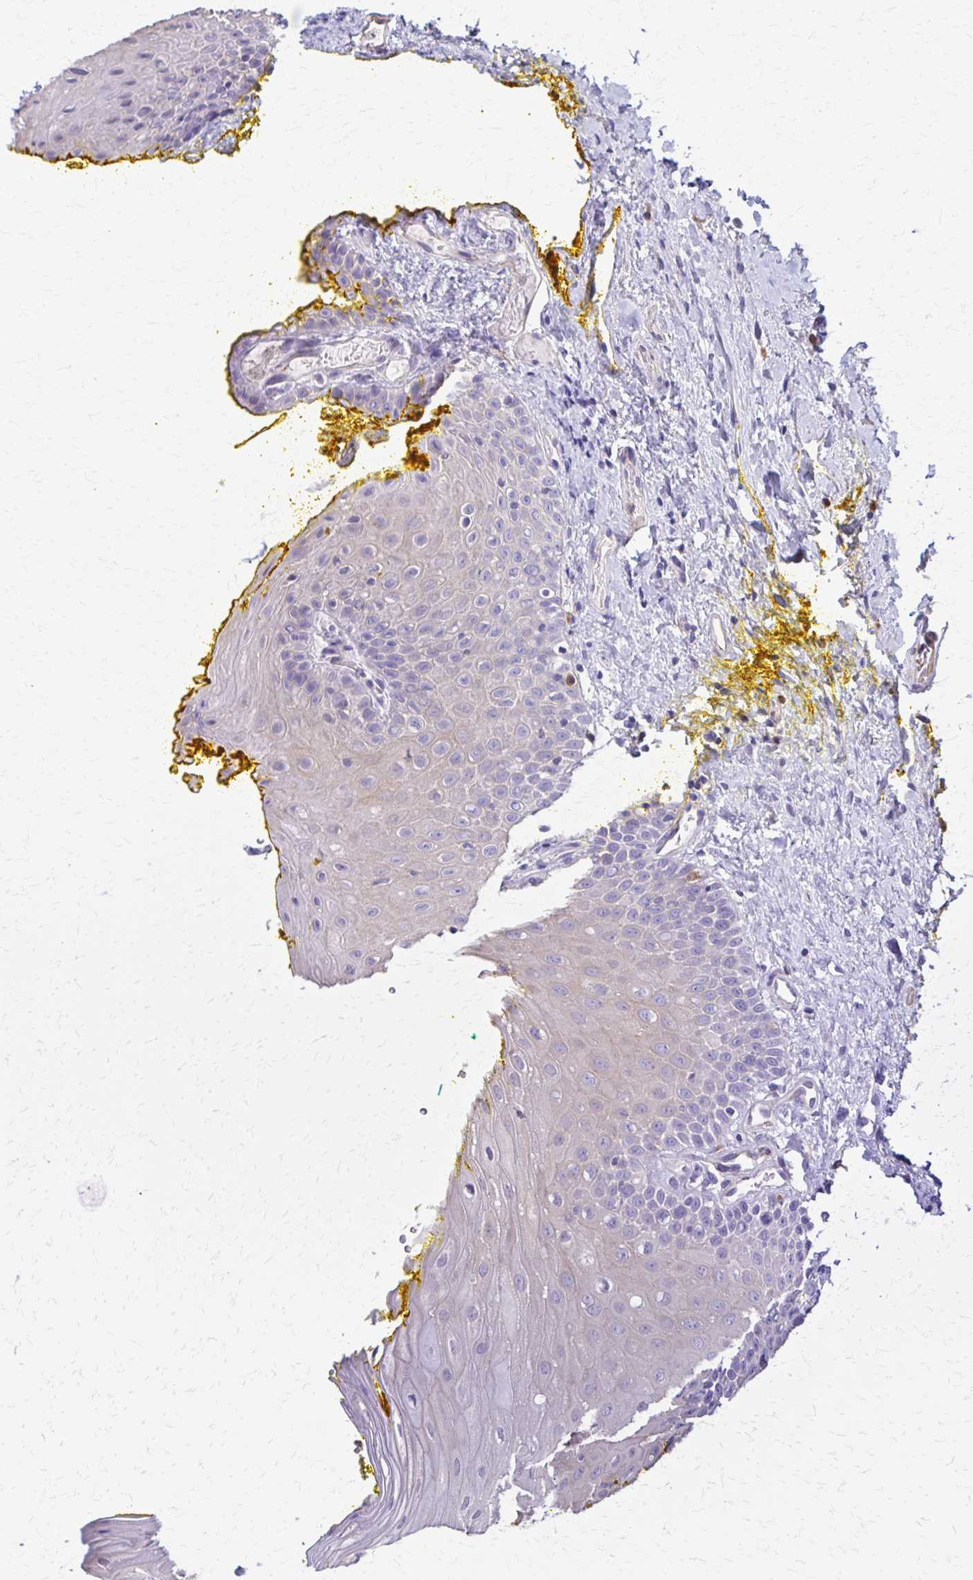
{"staining": {"intensity": "weak", "quantity": "<25%", "location": "cytoplasmic/membranous"}, "tissue": "oral mucosa", "cell_type": "Squamous epithelial cells", "image_type": "normal", "snomed": [{"axis": "morphology", "description": "Normal tissue, NOS"}, {"axis": "morphology", "description": "Squamous cell carcinoma, NOS"}, {"axis": "topography", "description": "Oral tissue"}, {"axis": "topography", "description": "Head-Neck"}], "caption": "Immunohistochemistry image of unremarkable human oral mucosa stained for a protein (brown), which shows no staining in squamous epithelial cells. (DAB (3,3'-diaminobenzidine) immunohistochemistry, high magnification).", "gene": "DSP", "patient": {"sex": "female", "age": 70}}